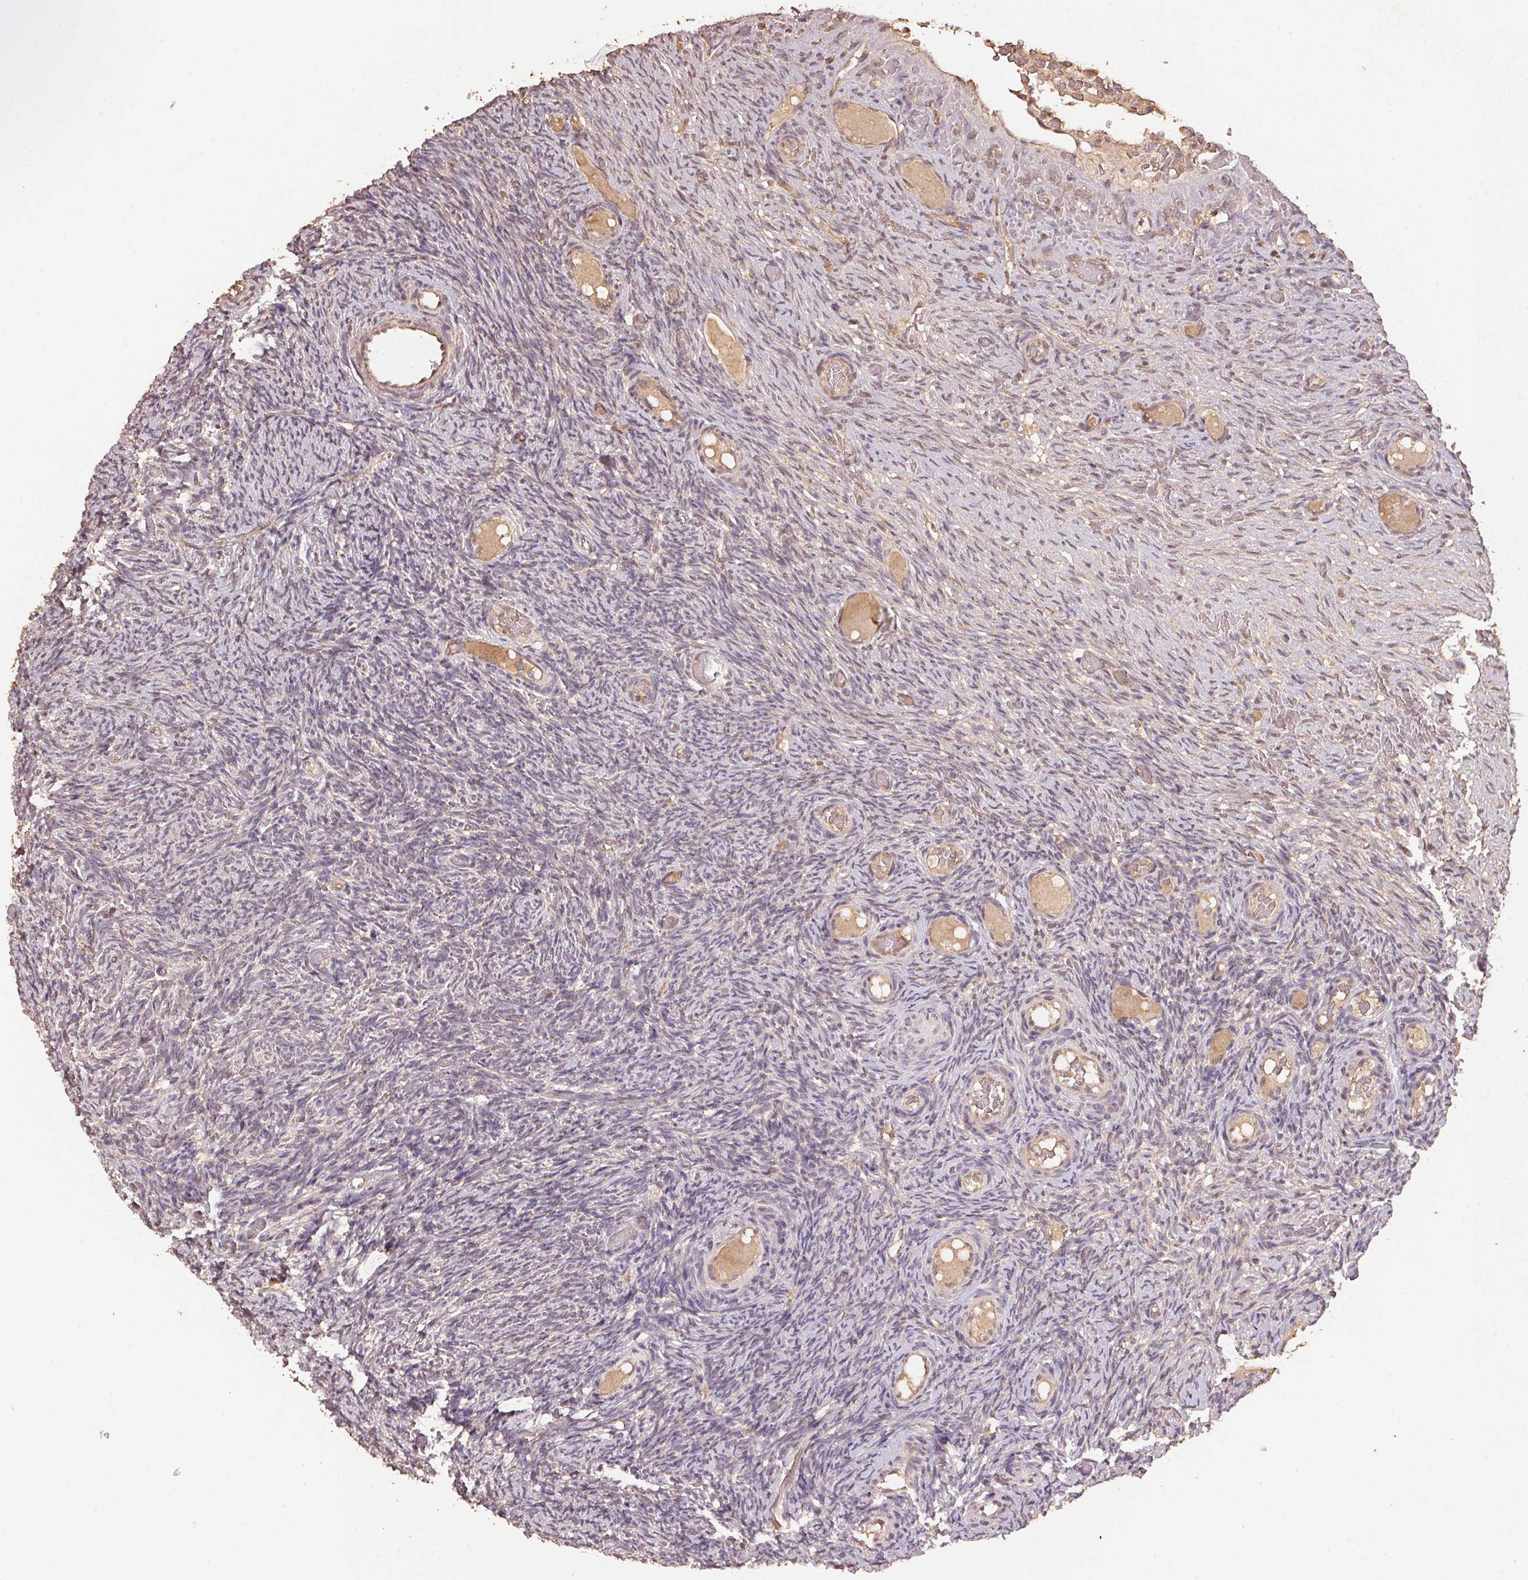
{"staining": {"intensity": "negative", "quantity": "none", "location": "none"}, "tissue": "ovary", "cell_type": "Ovarian stroma cells", "image_type": "normal", "snomed": [{"axis": "morphology", "description": "Normal tissue, NOS"}, {"axis": "topography", "description": "Ovary"}], "caption": "Ovarian stroma cells show no significant staining in normal ovary. (Stains: DAB immunohistochemistry (IHC) with hematoxylin counter stain, Microscopy: brightfield microscopy at high magnification).", "gene": "CENPF", "patient": {"sex": "female", "age": 34}}